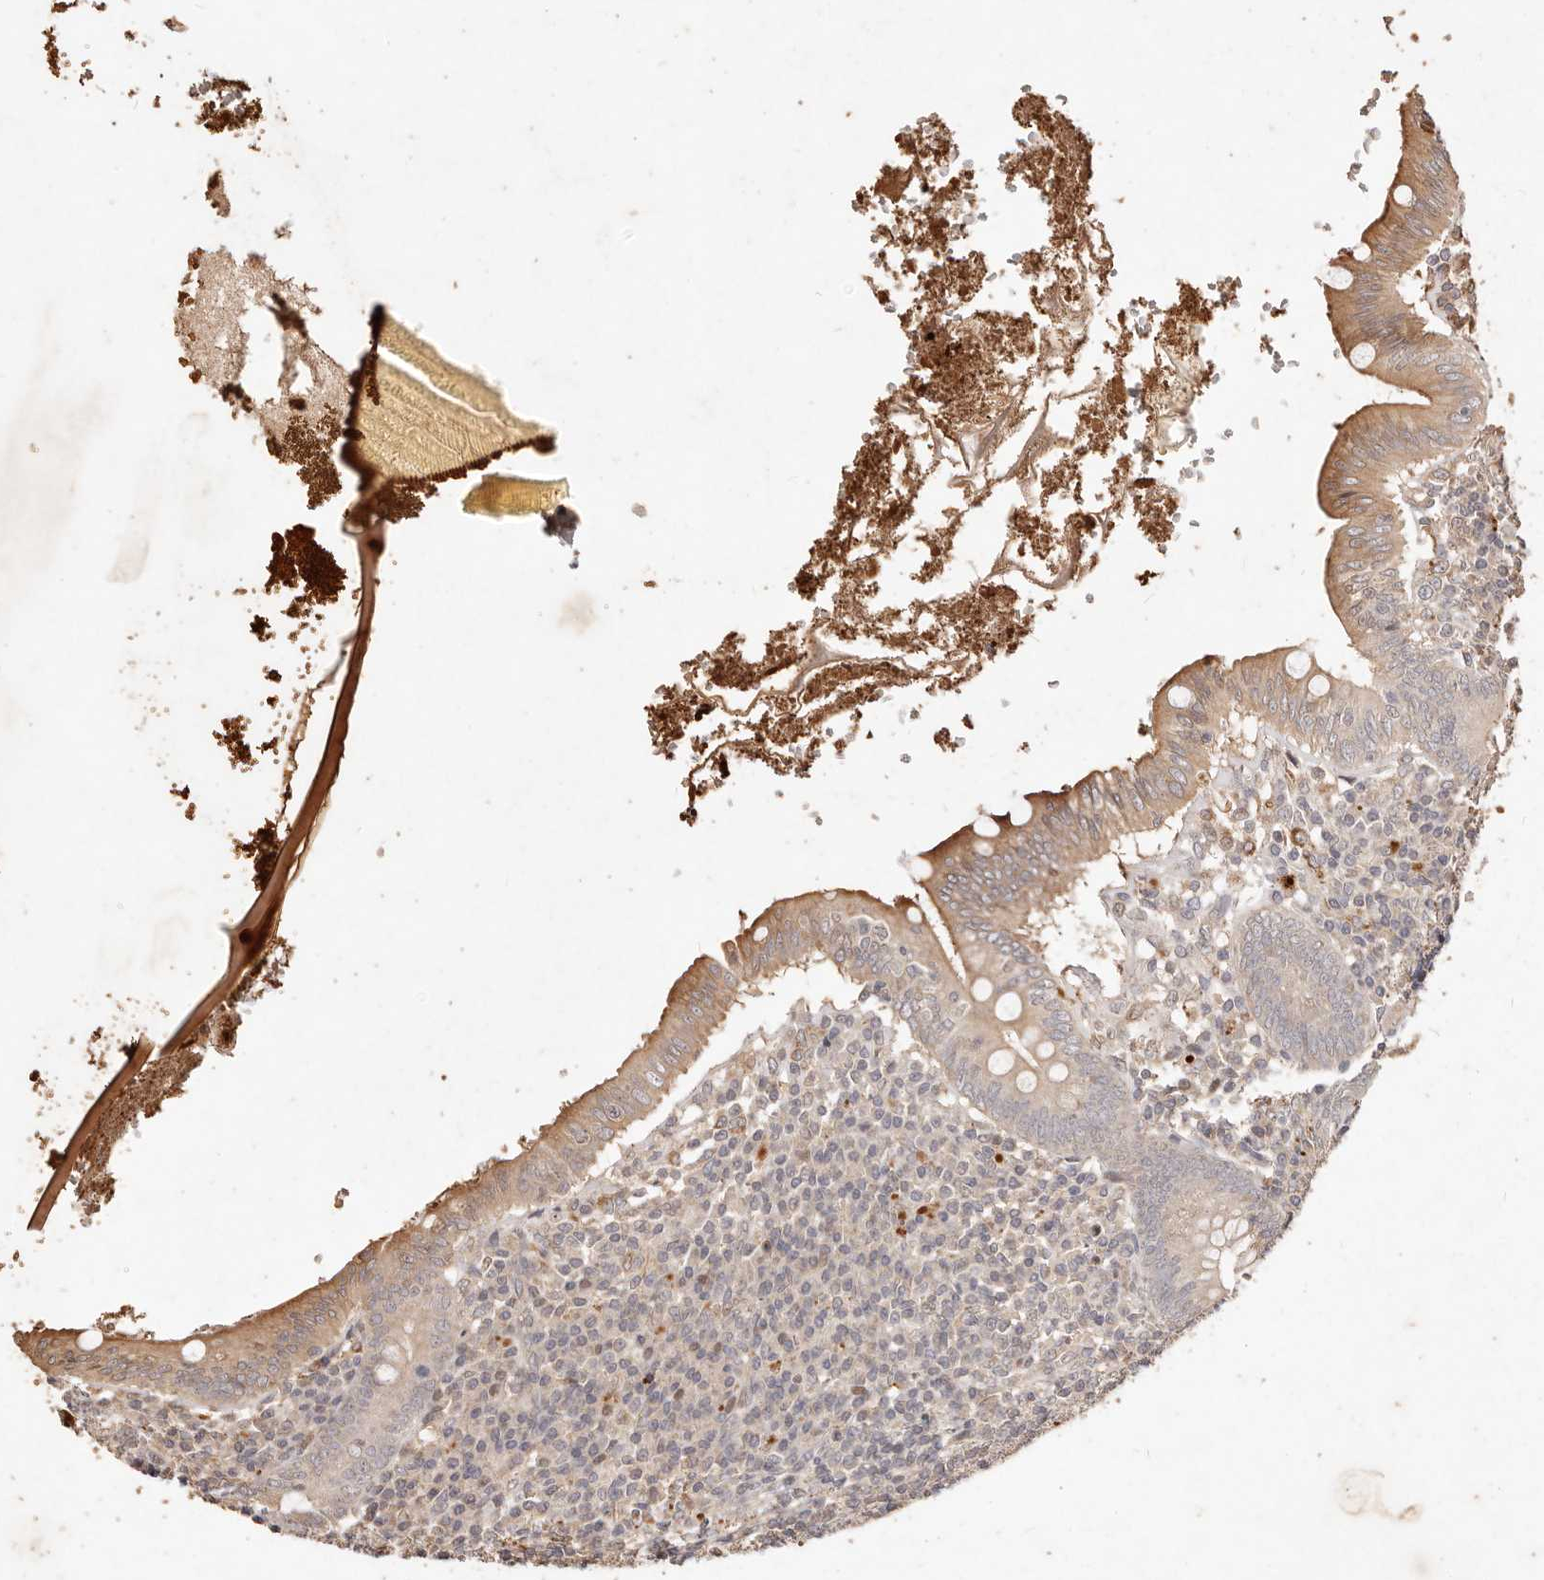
{"staining": {"intensity": "moderate", "quantity": "25%-75%", "location": "cytoplasmic/membranous"}, "tissue": "appendix", "cell_type": "Glandular cells", "image_type": "normal", "snomed": [{"axis": "morphology", "description": "Normal tissue, NOS"}, {"axis": "topography", "description": "Appendix"}], "caption": "This micrograph shows immunohistochemistry (IHC) staining of unremarkable human appendix, with medium moderate cytoplasmic/membranous expression in about 25%-75% of glandular cells.", "gene": "KIF9", "patient": {"sex": "male", "age": 8}}